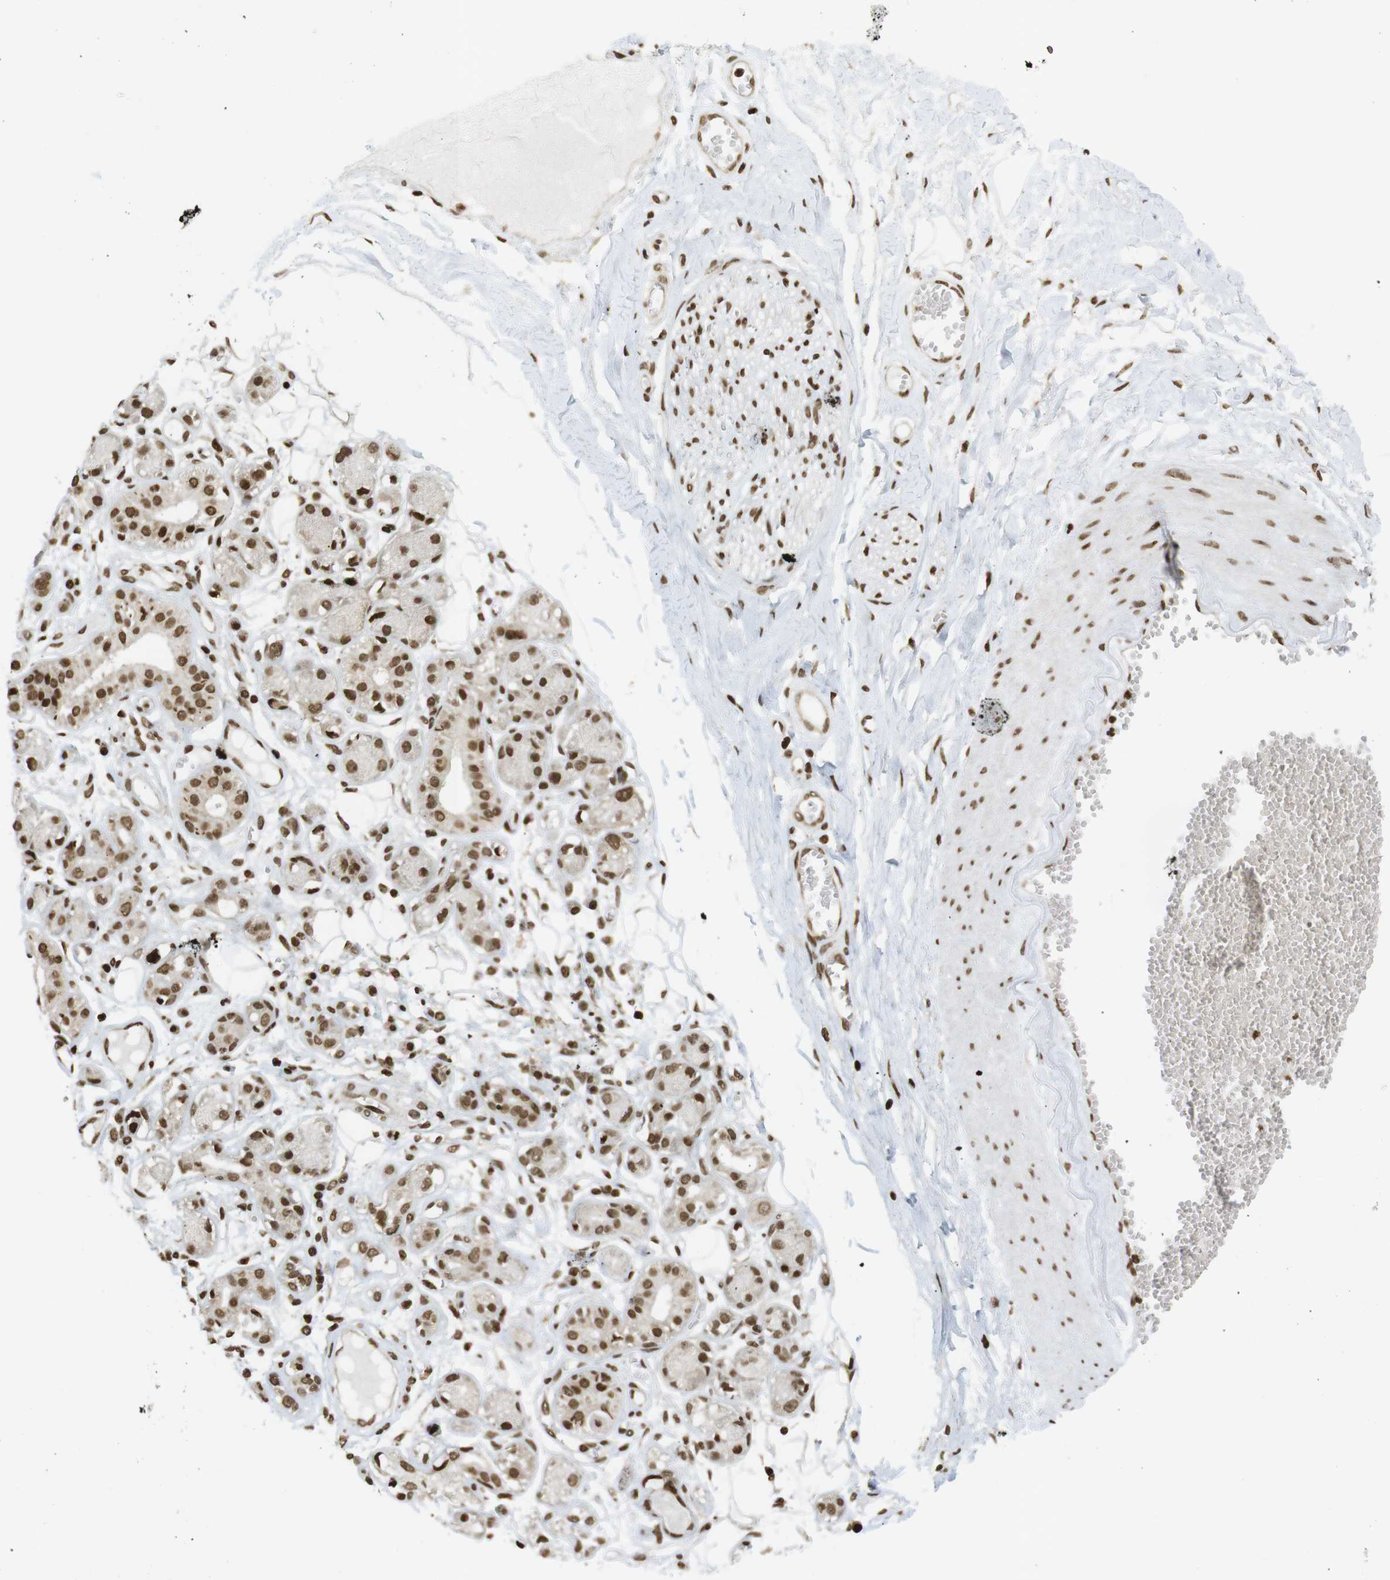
{"staining": {"intensity": "strong", "quantity": ">75%", "location": "nuclear"}, "tissue": "adipose tissue", "cell_type": "Adipocytes", "image_type": "normal", "snomed": [{"axis": "morphology", "description": "Normal tissue, NOS"}, {"axis": "morphology", "description": "Inflammation, NOS"}, {"axis": "topography", "description": "Salivary gland"}, {"axis": "topography", "description": "Peripheral nerve tissue"}], "caption": "DAB (3,3'-diaminobenzidine) immunohistochemical staining of benign adipose tissue displays strong nuclear protein expression in about >75% of adipocytes.", "gene": "RUVBL2", "patient": {"sex": "female", "age": 75}}